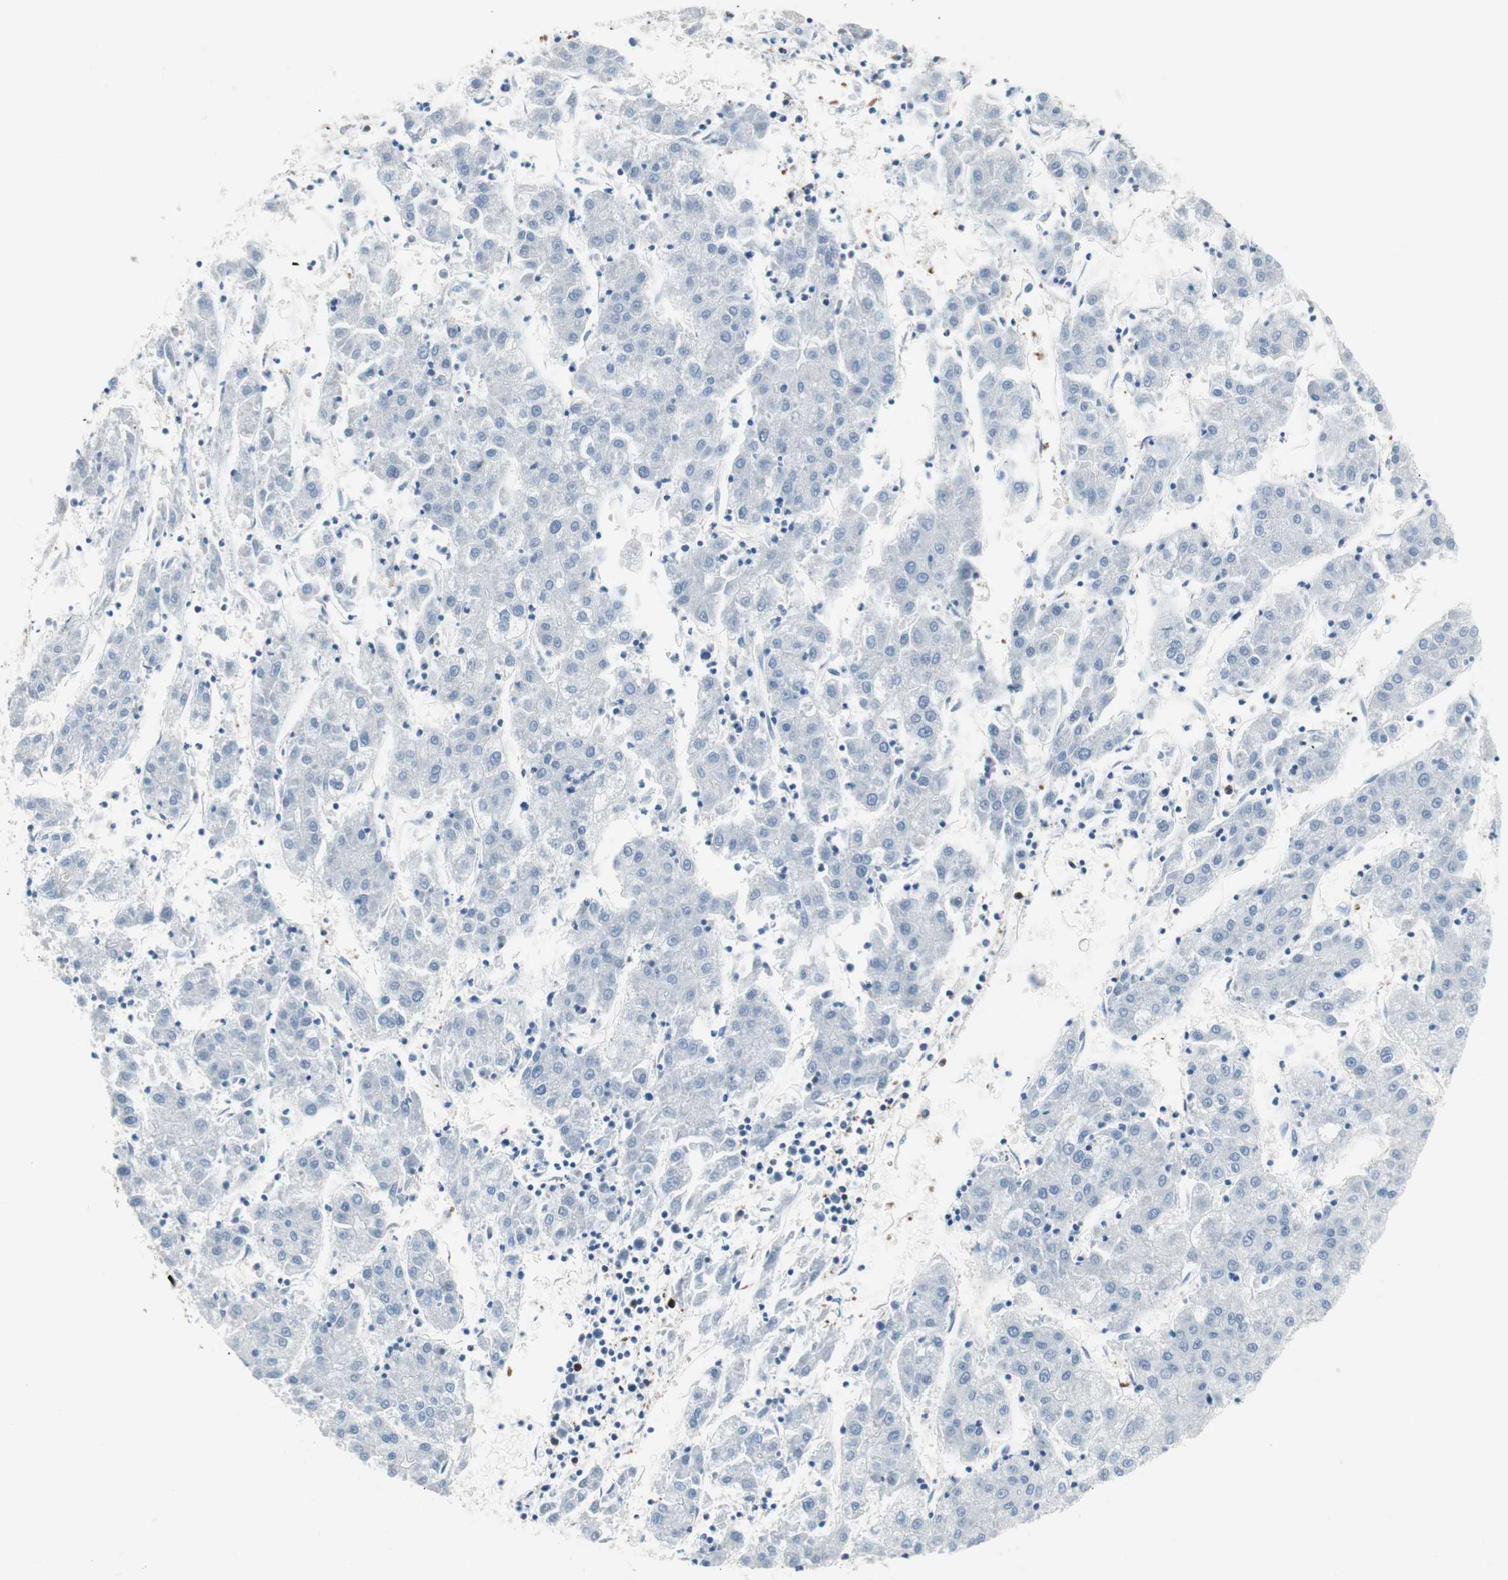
{"staining": {"intensity": "negative", "quantity": "none", "location": "none"}, "tissue": "liver cancer", "cell_type": "Tumor cells", "image_type": "cancer", "snomed": [{"axis": "morphology", "description": "Carcinoma, Hepatocellular, NOS"}, {"axis": "topography", "description": "Liver"}], "caption": "A histopathology image of human liver hepatocellular carcinoma is negative for staining in tumor cells.", "gene": "ZNF512B", "patient": {"sex": "male", "age": 72}}